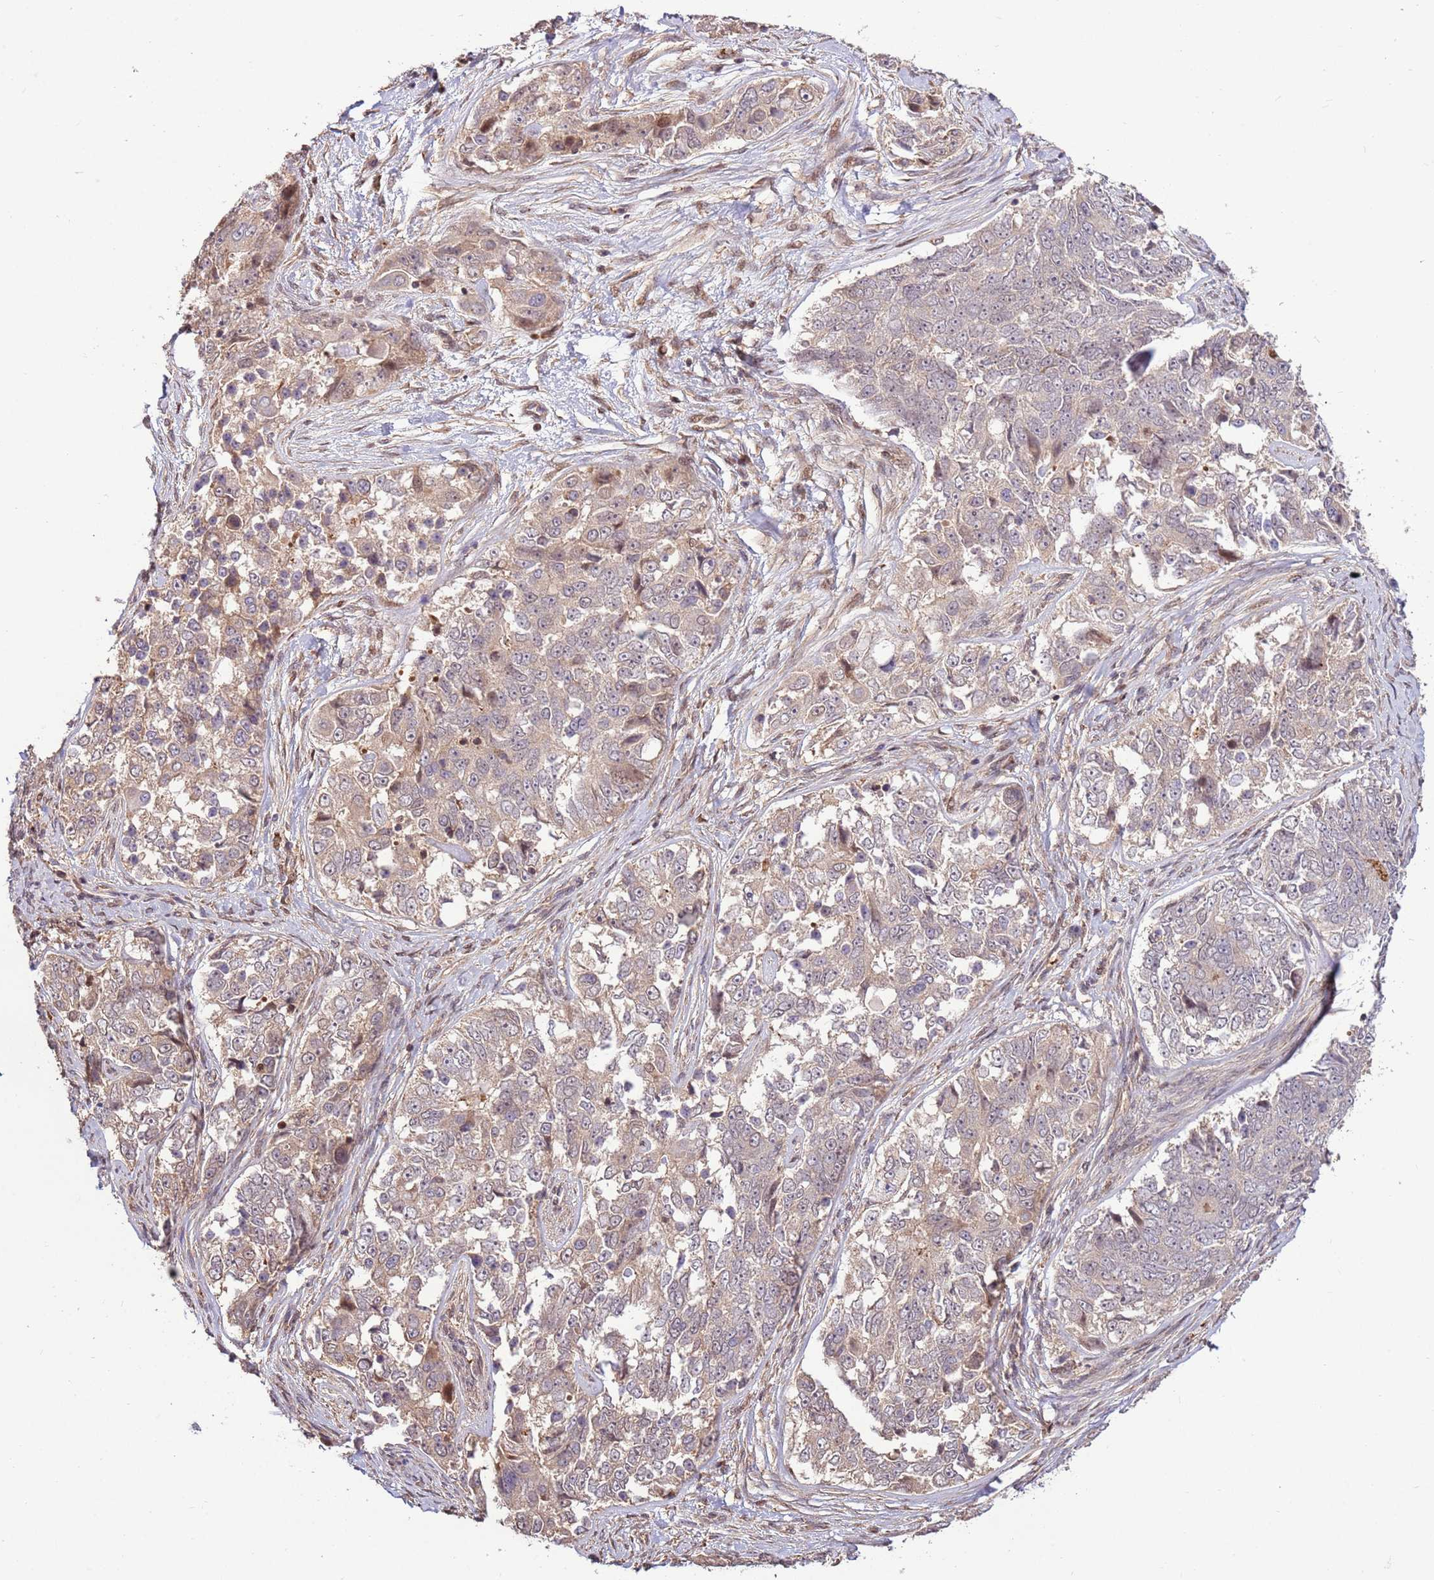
{"staining": {"intensity": "weak", "quantity": "<25%", "location": "cytoplasmic/membranous"}, "tissue": "ovarian cancer", "cell_type": "Tumor cells", "image_type": "cancer", "snomed": [{"axis": "morphology", "description": "Carcinoma, endometroid"}, {"axis": "topography", "description": "Ovary"}], "caption": "DAB immunohistochemical staining of endometroid carcinoma (ovarian) displays no significant expression in tumor cells. (Immunohistochemistry, brightfield microscopy, high magnification).", "gene": "CCDC112", "patient": {"sex": "female", "age": 51}}